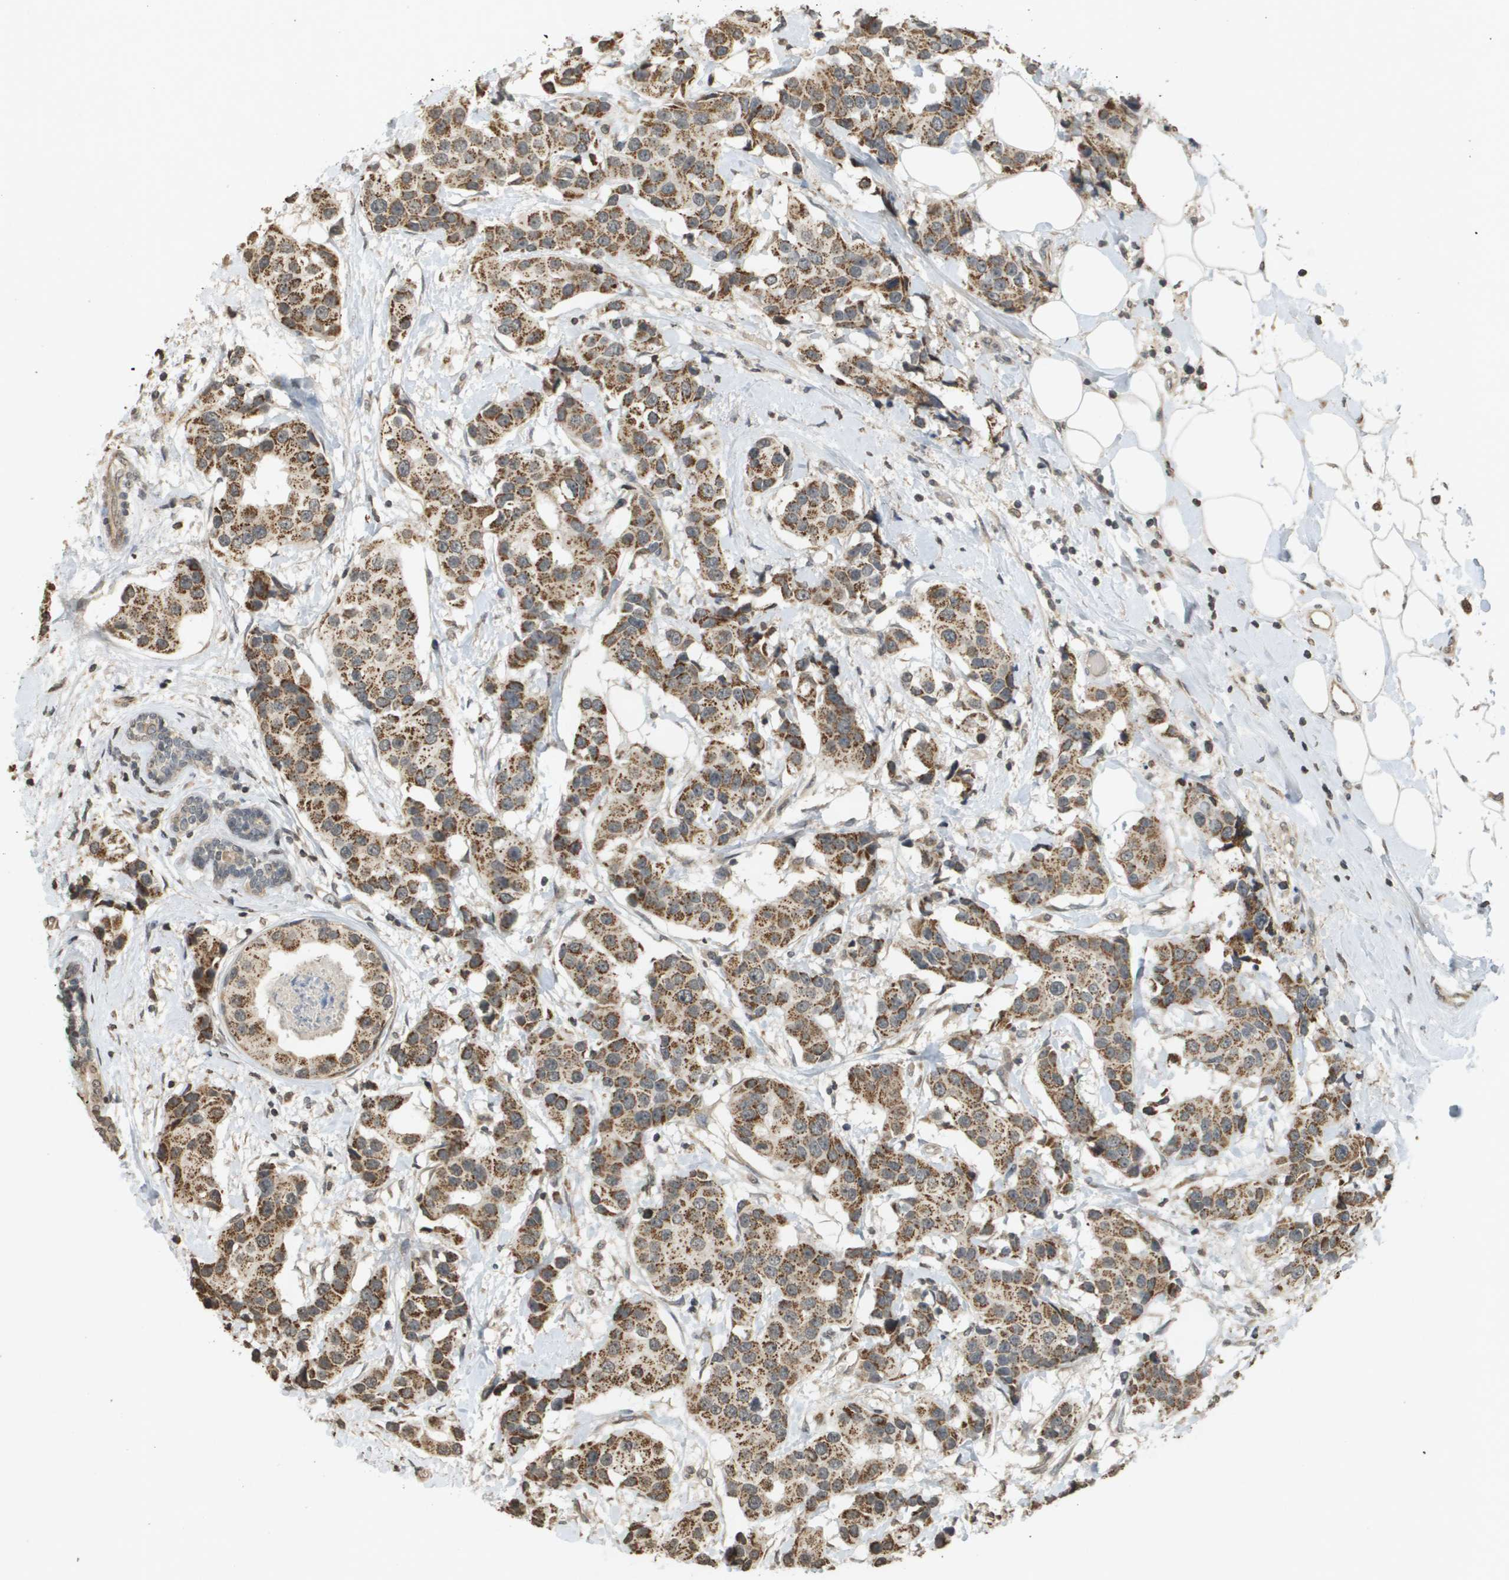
{"staining": {"intensity": "moderate", "quantity": ">75%", "location": "cytoplasmic/membranous"}, "tissue": "breast cancer", "cell_type": "Tumor cells", "image_type": "cancer", "snomed": [{"axis": "morphology", "description": "Normal tissue, NOS"}, {"axis": "morphology", "description": "Duct carcinoma"}, {"axis": "topography", "description": "Breast"}], "caption": "Immunohistochemistry (DAB (3,3'-diaminobenzidine)) staining of human breast cancer reveals moderate cytoplasmic/membranous protein positivity in approximately >75% of tumor cells. (DAB (3,3'-diaminobenzidine) = brown stain, brightfield microscopy at high magnification).", "gene": "RAB21", "patient": {"sex": "female", "age": 39}}